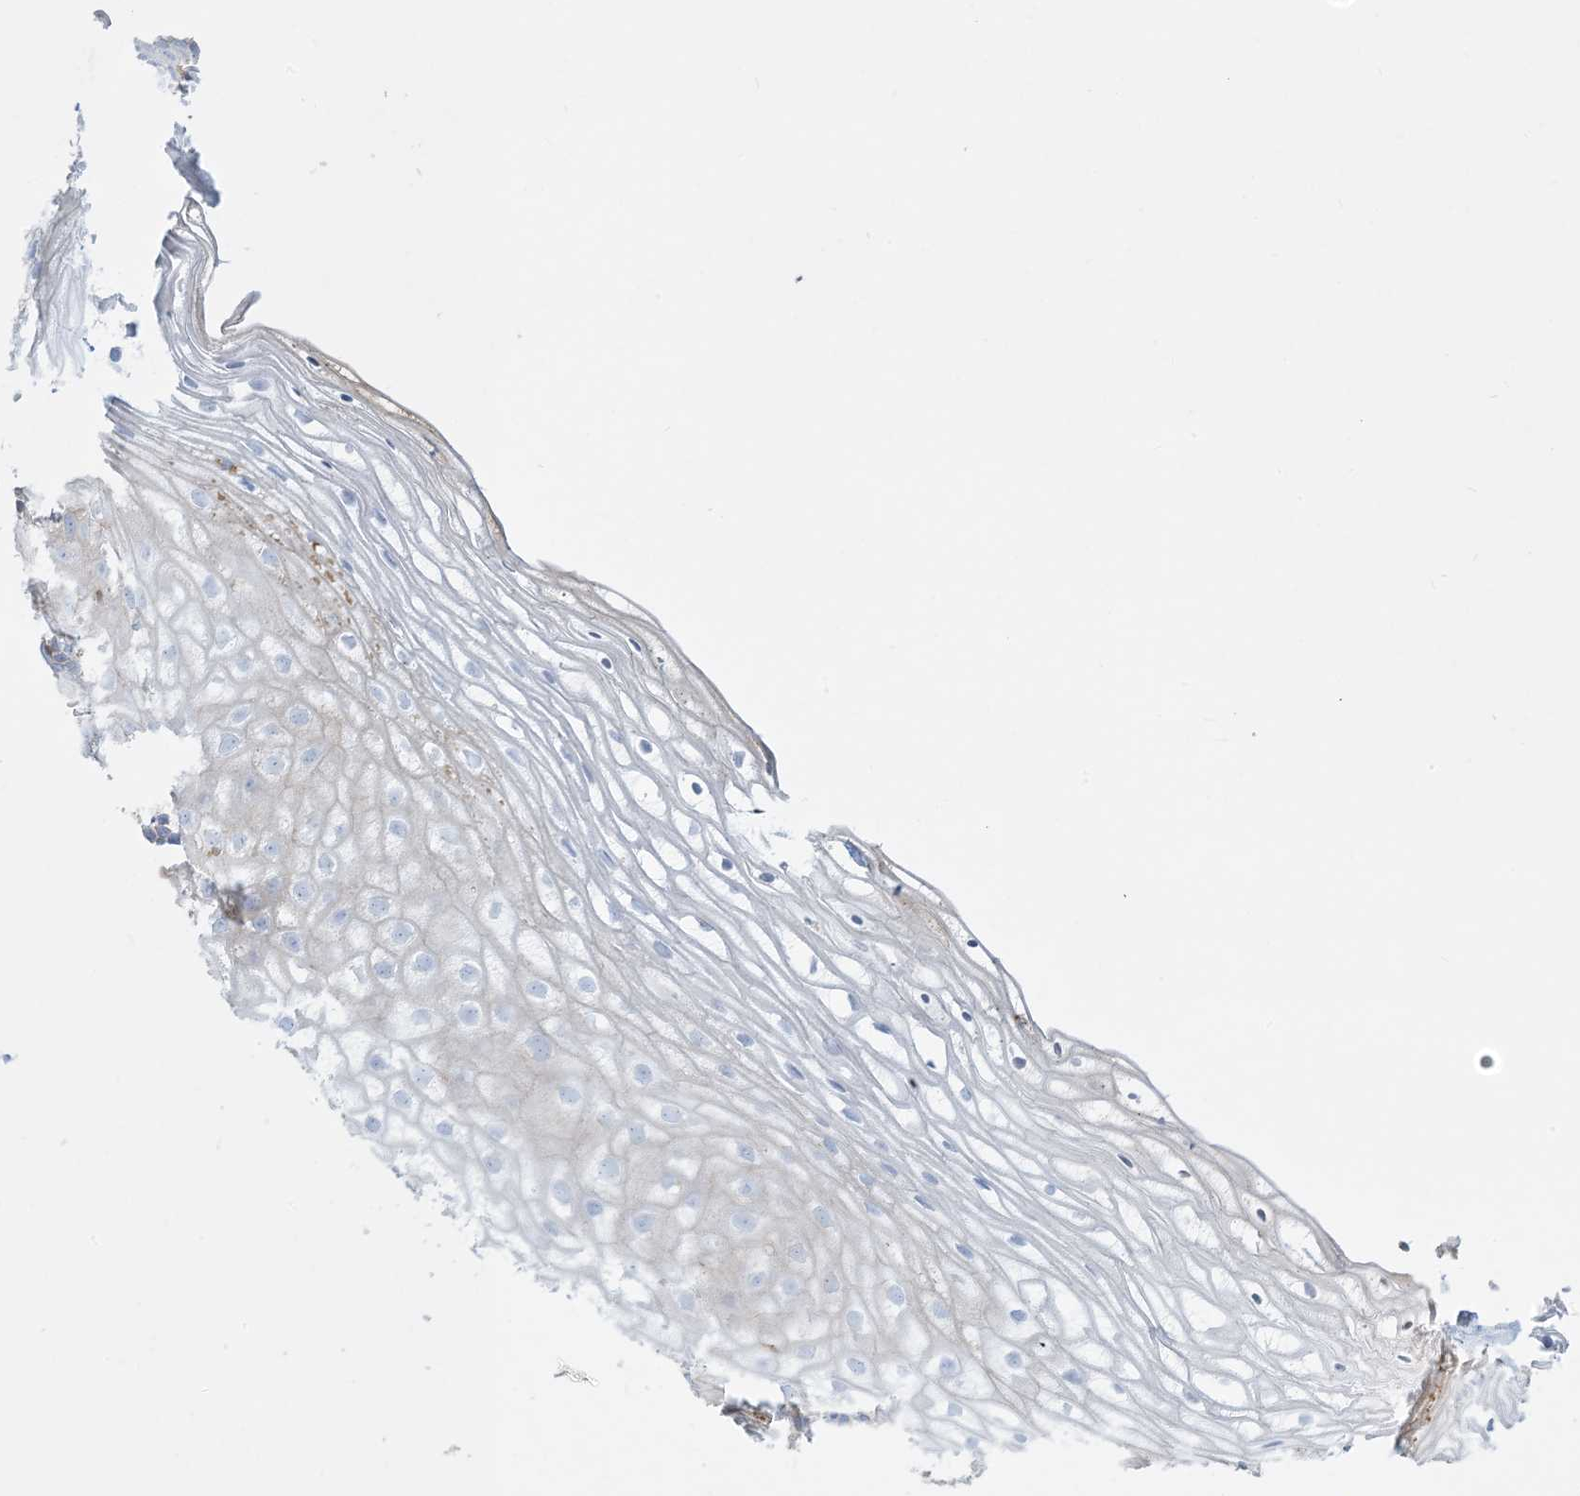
{"staining": {"intensity": "negative", "quantity": "none", "location": "none"}, "tissue": "vagina", "cell_type": "Squamous epithelial cells", "image_type": "normal", "snomed": [{"axis": "morphology", "description": "Normal tissue, NOS"}, {"axis": "topography", "description": "Vagina"}], "caption": "Immunohistochemistry image of normal vagina: vagina stained with DAB (3,3'-diaminobenzidine) demonstrates no significant protein staining in squamous epithelial cells. (DAB immunohistochemistry visualized using brightfield microscopy, high magnification).", "gene": "GTF3C2", "patient": {"sex": "female", "age": 60}}